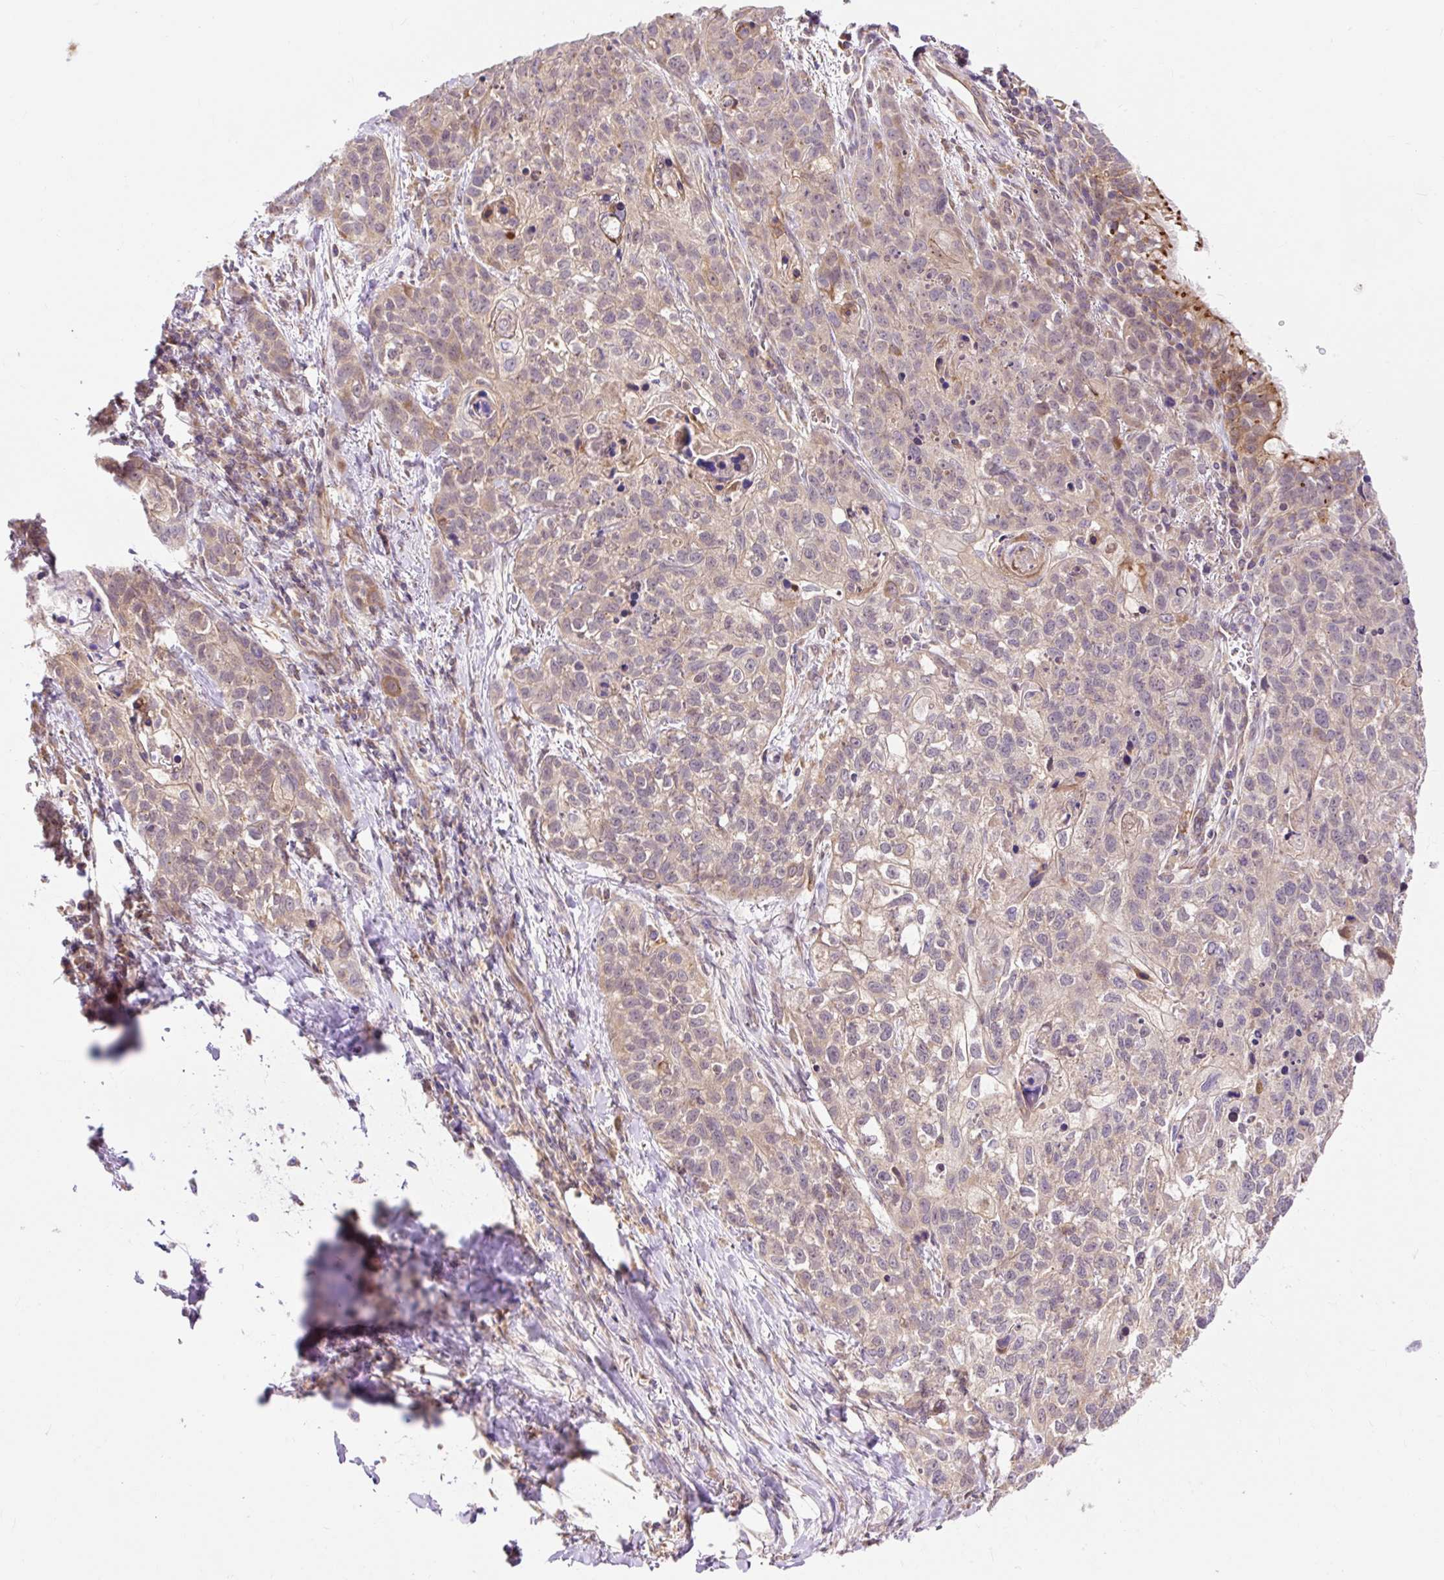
{"staining": {"intensity": "weak", "quantity": ">75%", "location": "cytoplasmic/membranous"}, "tissue": "lung cancer", "cell_type": "Tumor cells", "image_type": "cancer", "snomed": [{"axis": "morphology", "description": "Squamous cell carcinoma, NOS"}, {"axis": "topography", "description": "Lung"}], "caption": "Protein staining by IHC reveals weak cytoplasmic/membranous expression in approximately >75% of tumor cells in lung cancer.", "gene": "TRIAP1", "patient": {"sex": "male", "age": 74}}